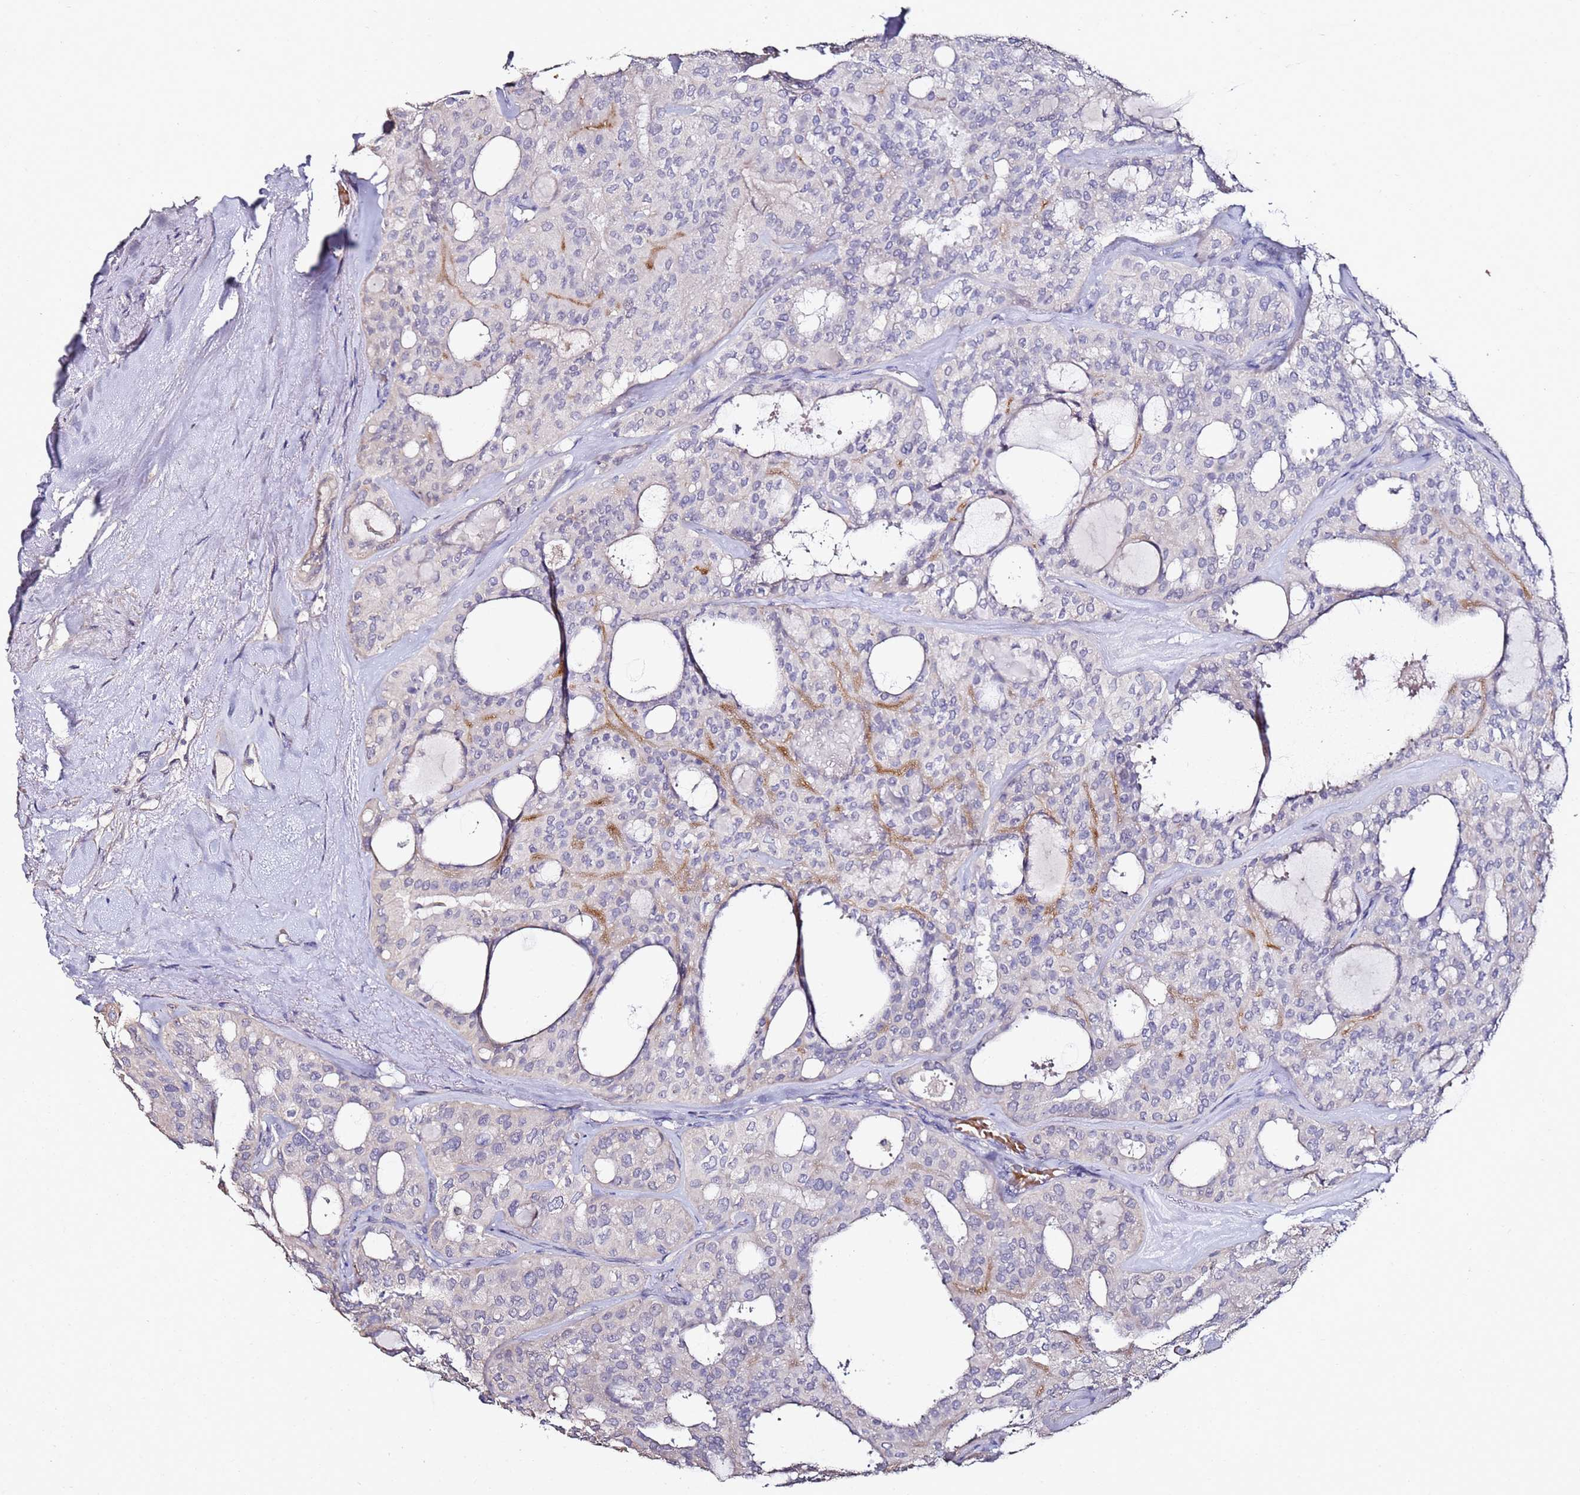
{"staining": {"intensity": "negative", "quantity": "none", "location": "none"}, "tissue": "thyroid cancer", "cell_type": "Tumor cells", "image_type": "cancer", "snomed": [{"axis": "morphology", "description": "Follicular adenoma carcinoma, NOS"}, {"axis": "topography", "description": "Thyroid gland"}], "caption": "IHC photomicrograph of thyroid cancer (follicular adenoma carcinoma) stained for a protein (brown), which reveals no expression in tumor cells.", "gene": "C3orf80", "patient": {"sex": "male", "age": 75}}